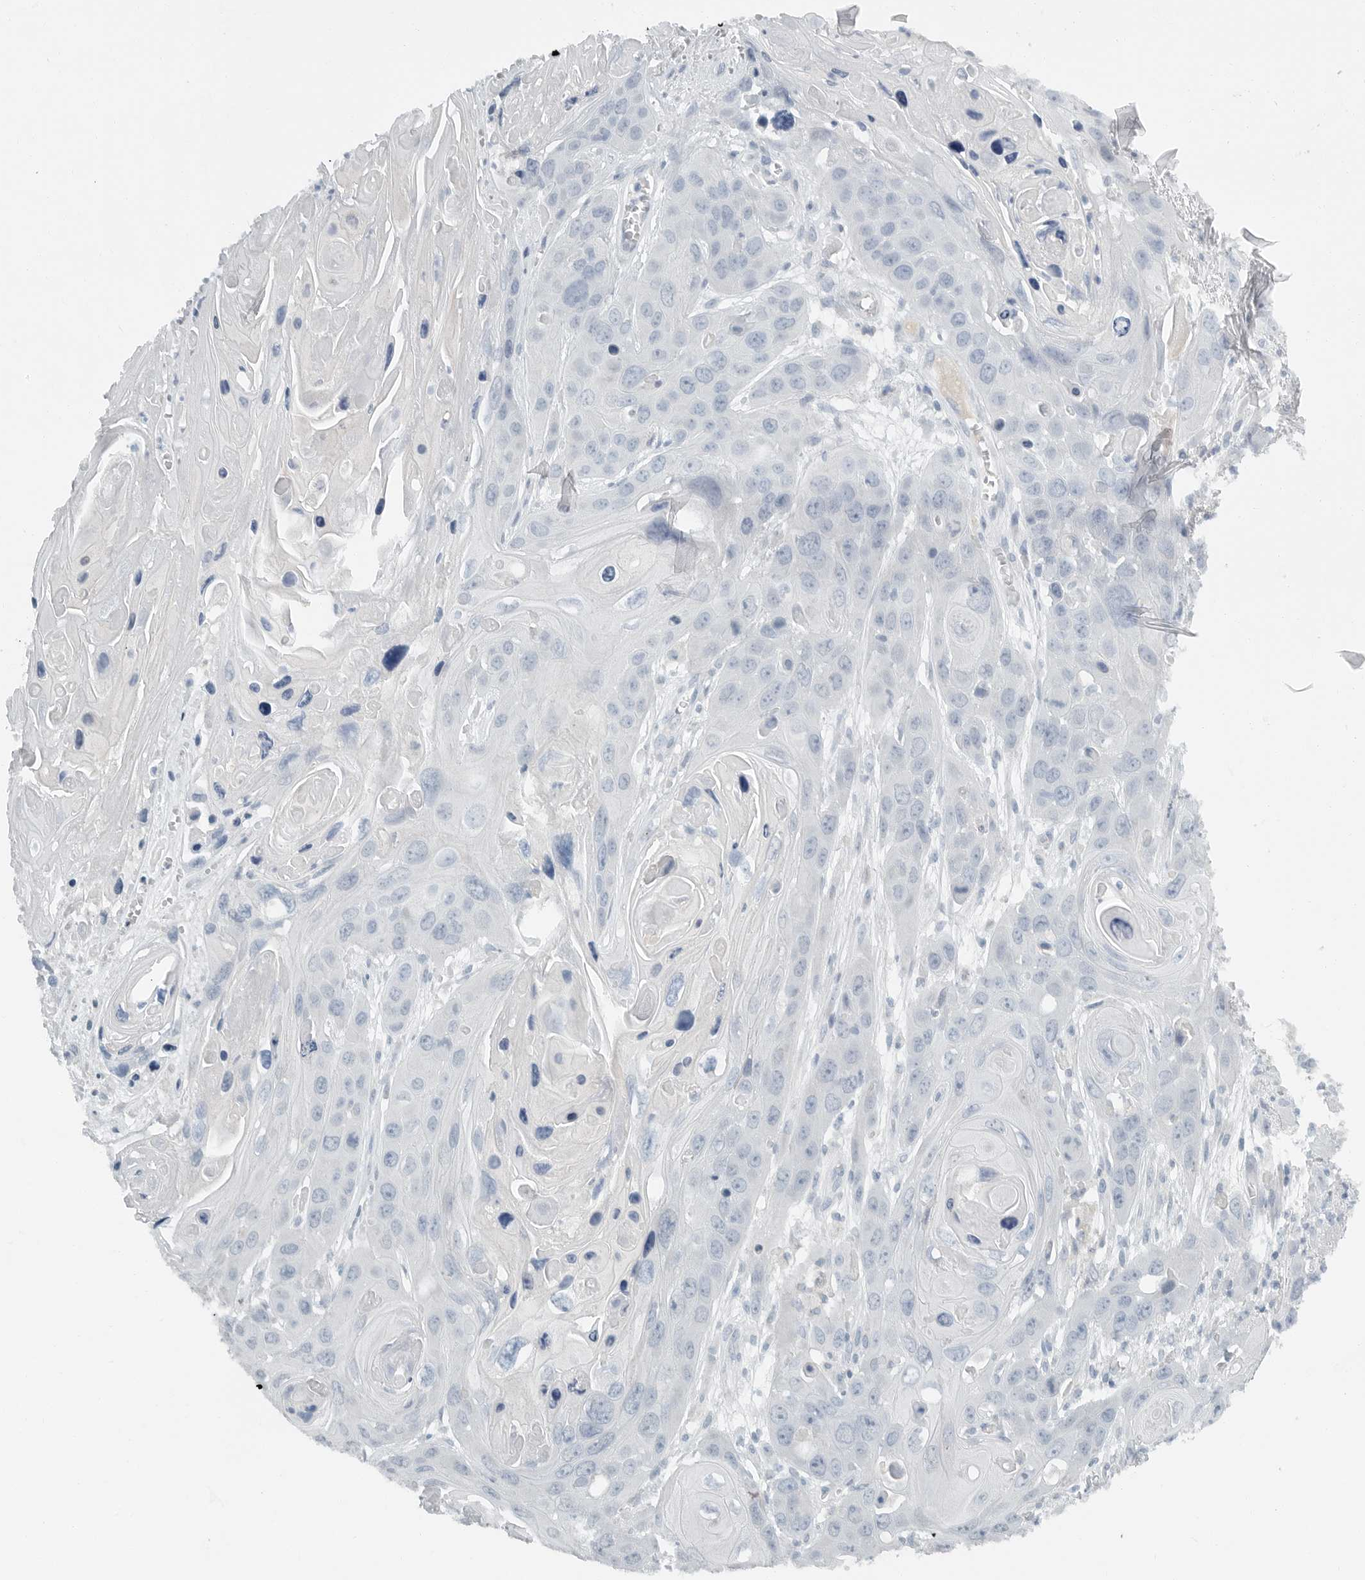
{"staining": {"intensity": "negative", "quantity": "none", "location": "none"}, "tissue": "skin cancer", "cell_type": "Tumor cells", "image_type": "cancer", "snomed": [{"axis": "morphology", "description": "Squamous cell carcinoma, NOS"}, {"axis": "topography", "description": "Skin"}], "caption": "There is no significant positivity in tumor cells of squamous cell carcinoma (skin).", "gene": "PAM", "patient": {"sex": "male", "age": 55}}